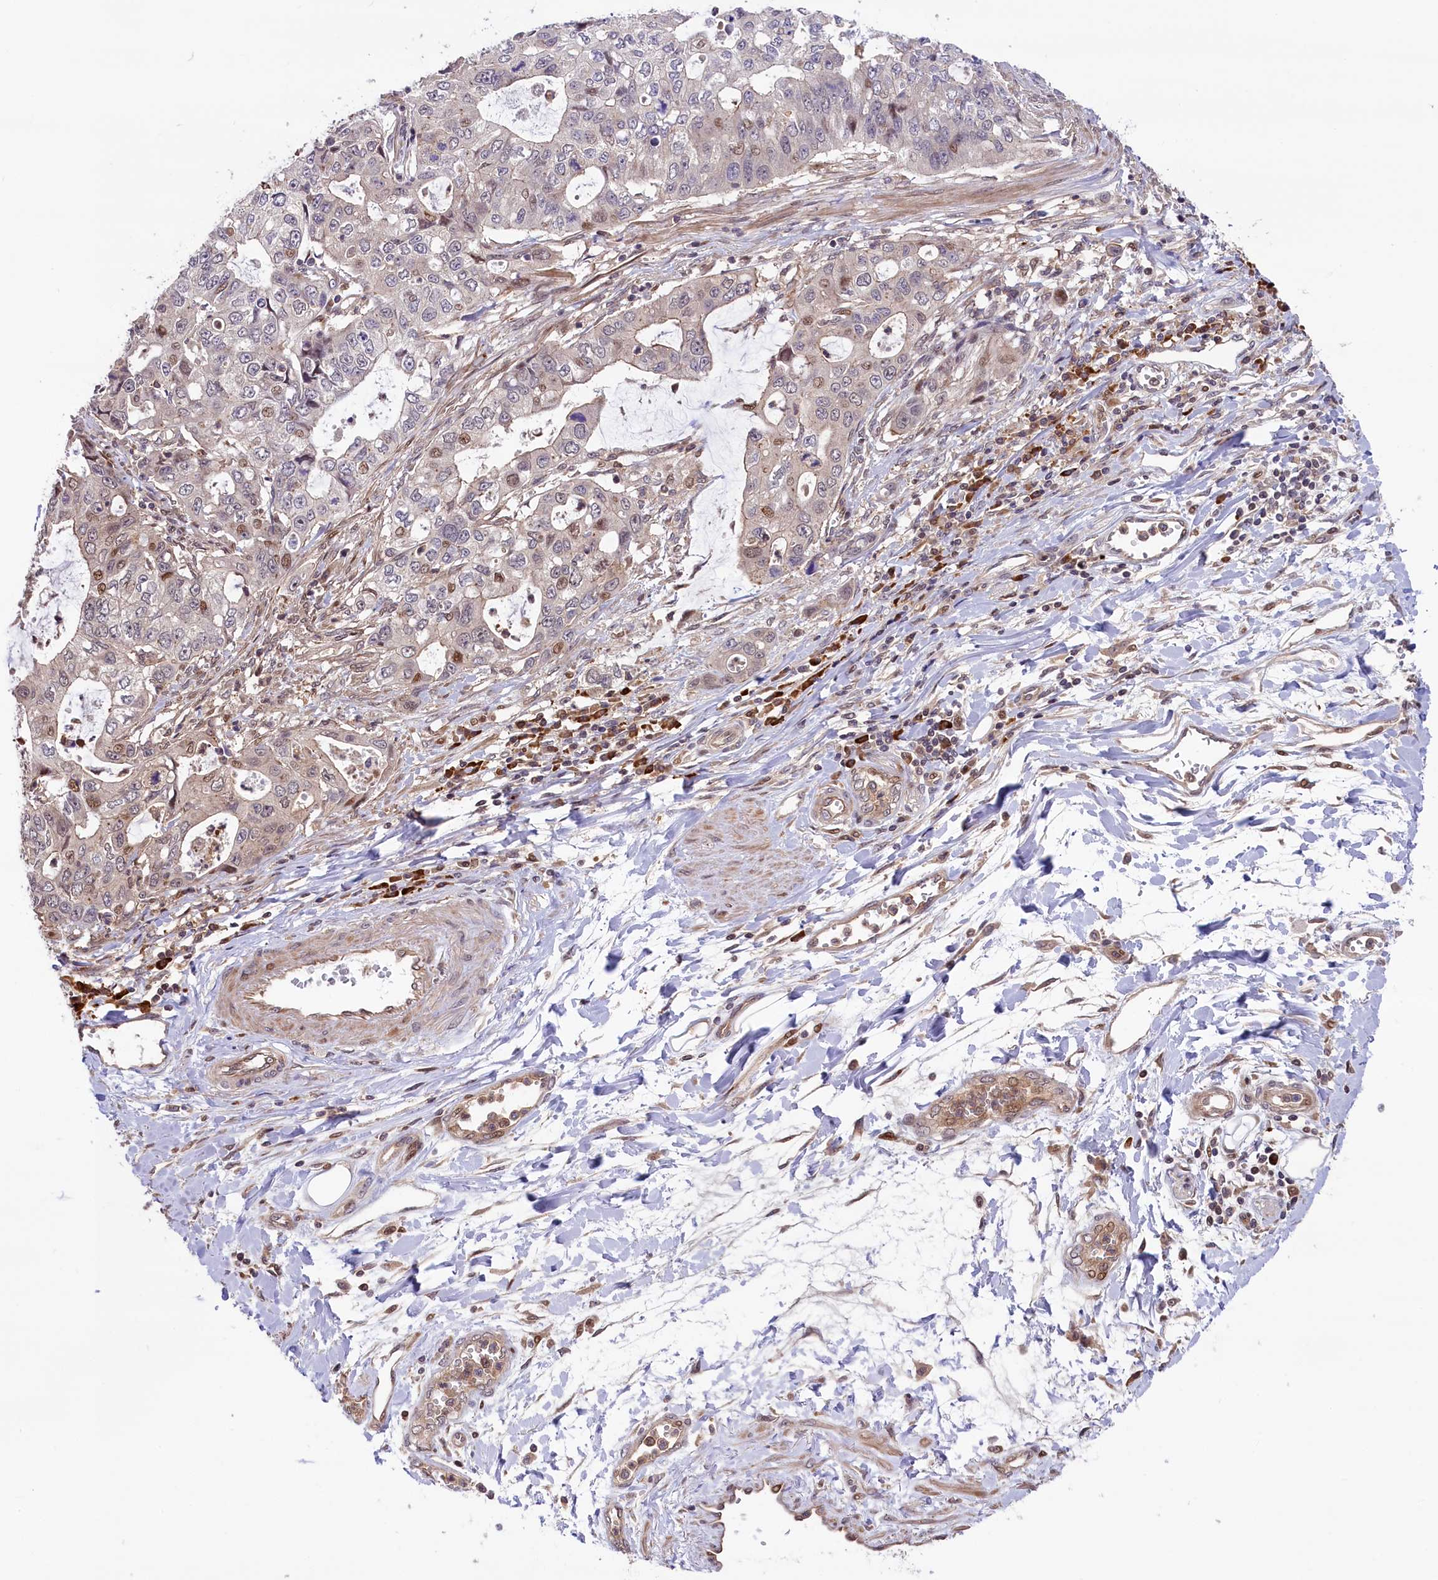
{"staining": {"intensity": "moderate", "quantity": "<25%", "location": "nuclear"}, "tissue": "stomach cancer", "cell_type": "Tumor cells", "image_type": "cancer", "snomed": [{"axis": "morphology", "description": "Adenocarcinoma, NOS"}, {"axis": "topography", "description": "Stomach, upper"}], "caption": "Moderate nuclear protein staining is present in about <25% of tumor cells in stomach cancer.", "gene": "RIC8A", "patient": {"sex": "female", "age": 52}}